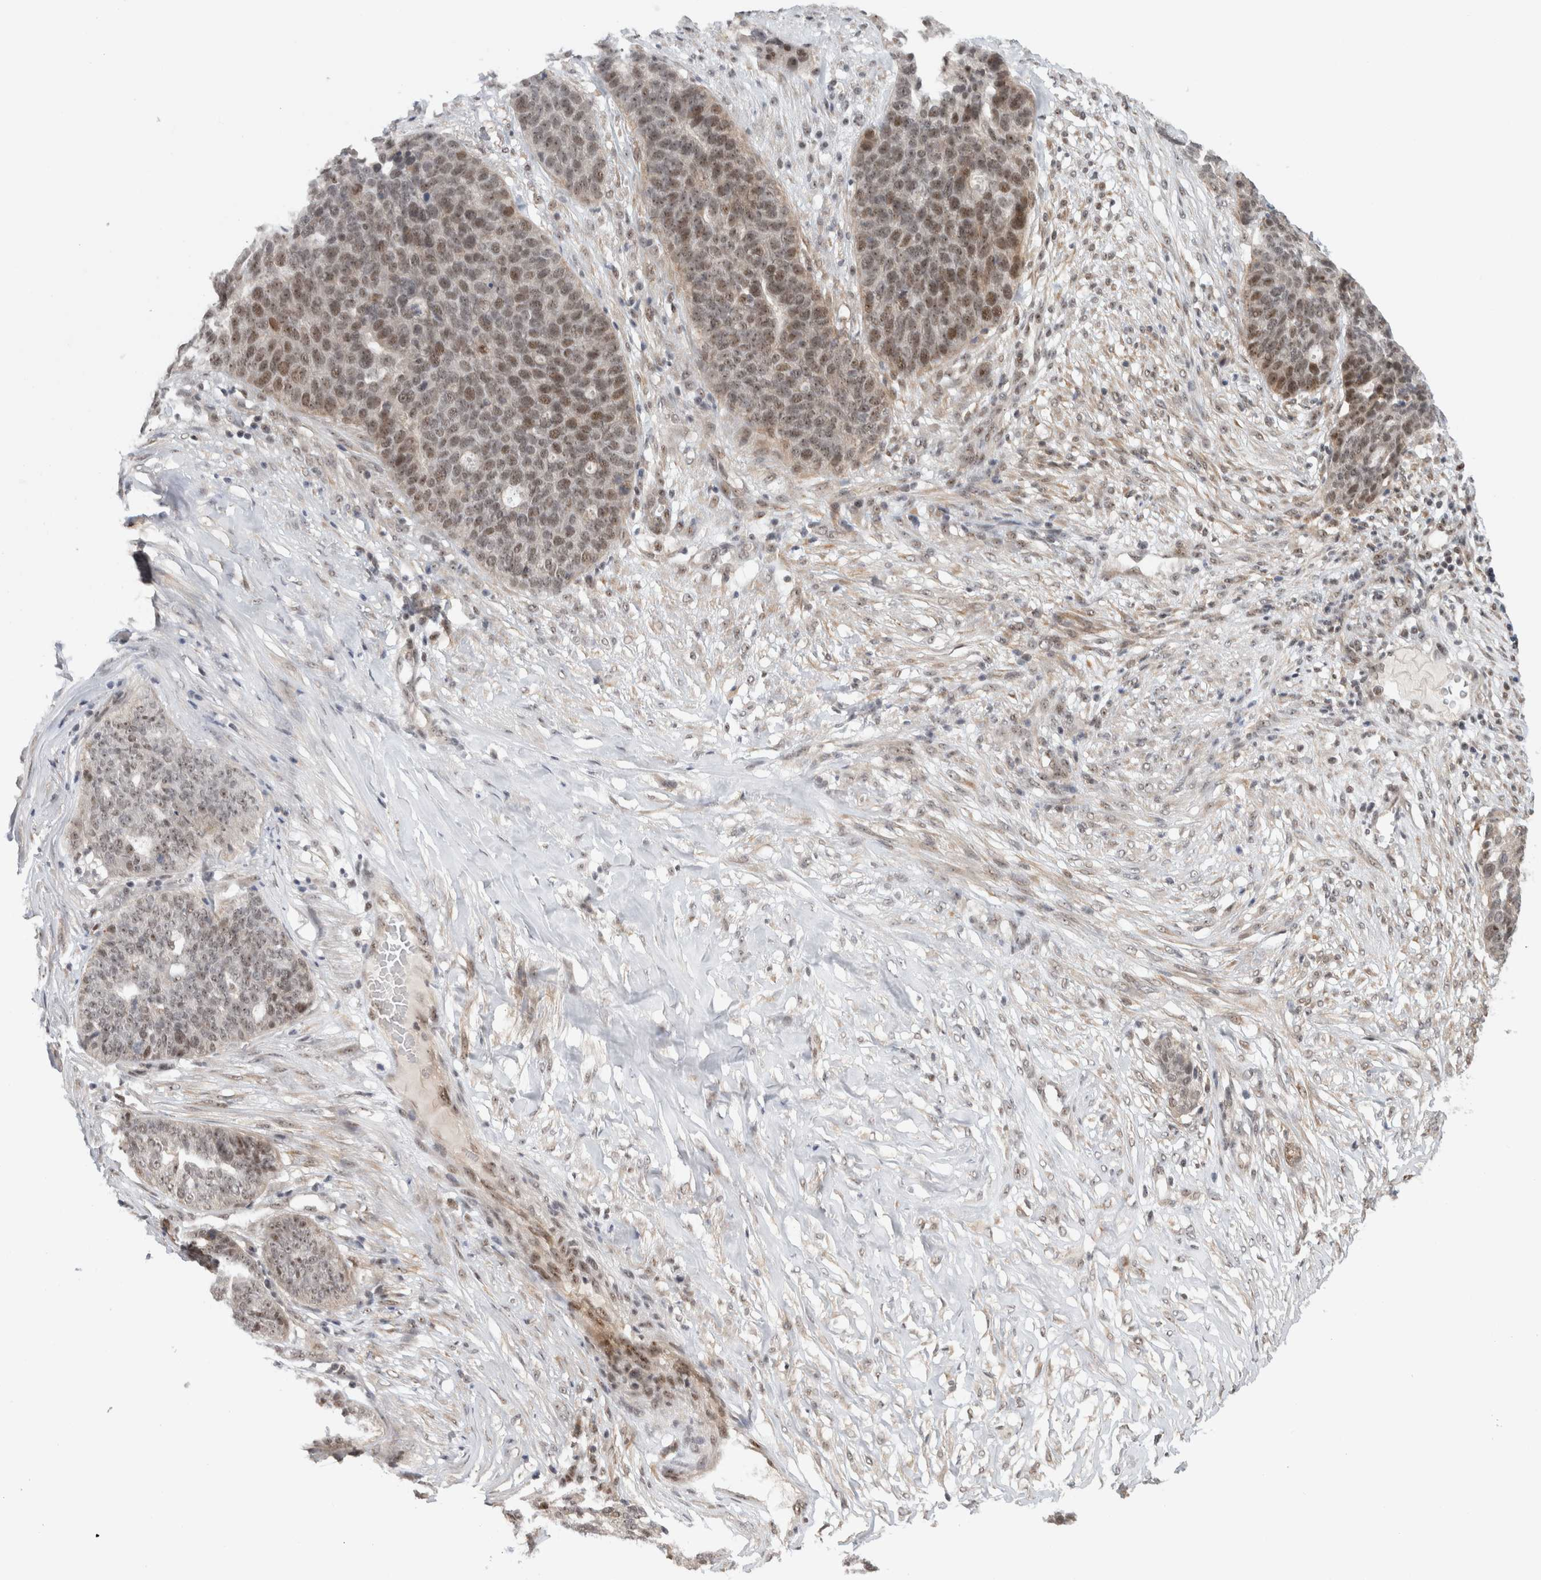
{"staining": {"intensity": "weak", "quantity": "<25%", "location": "nuclear"}, "tissue": "ovarian cancer", "cell_type": "Tumor cells", "image_type": "cancer", "snomed": [{"axis": "morphology", "description": "Cystadenocarcinoma, serous, NOS"}, {"axis": "topography", "description": "Ovary"}], "caption": "Serous cystadenocarcinoma (ovarian) was stained to show a protein in brown. There is no significant positivity in tumor cells.", "gene": "MPHOSPH6", "patient": {"sex": "female", "age": 59}}